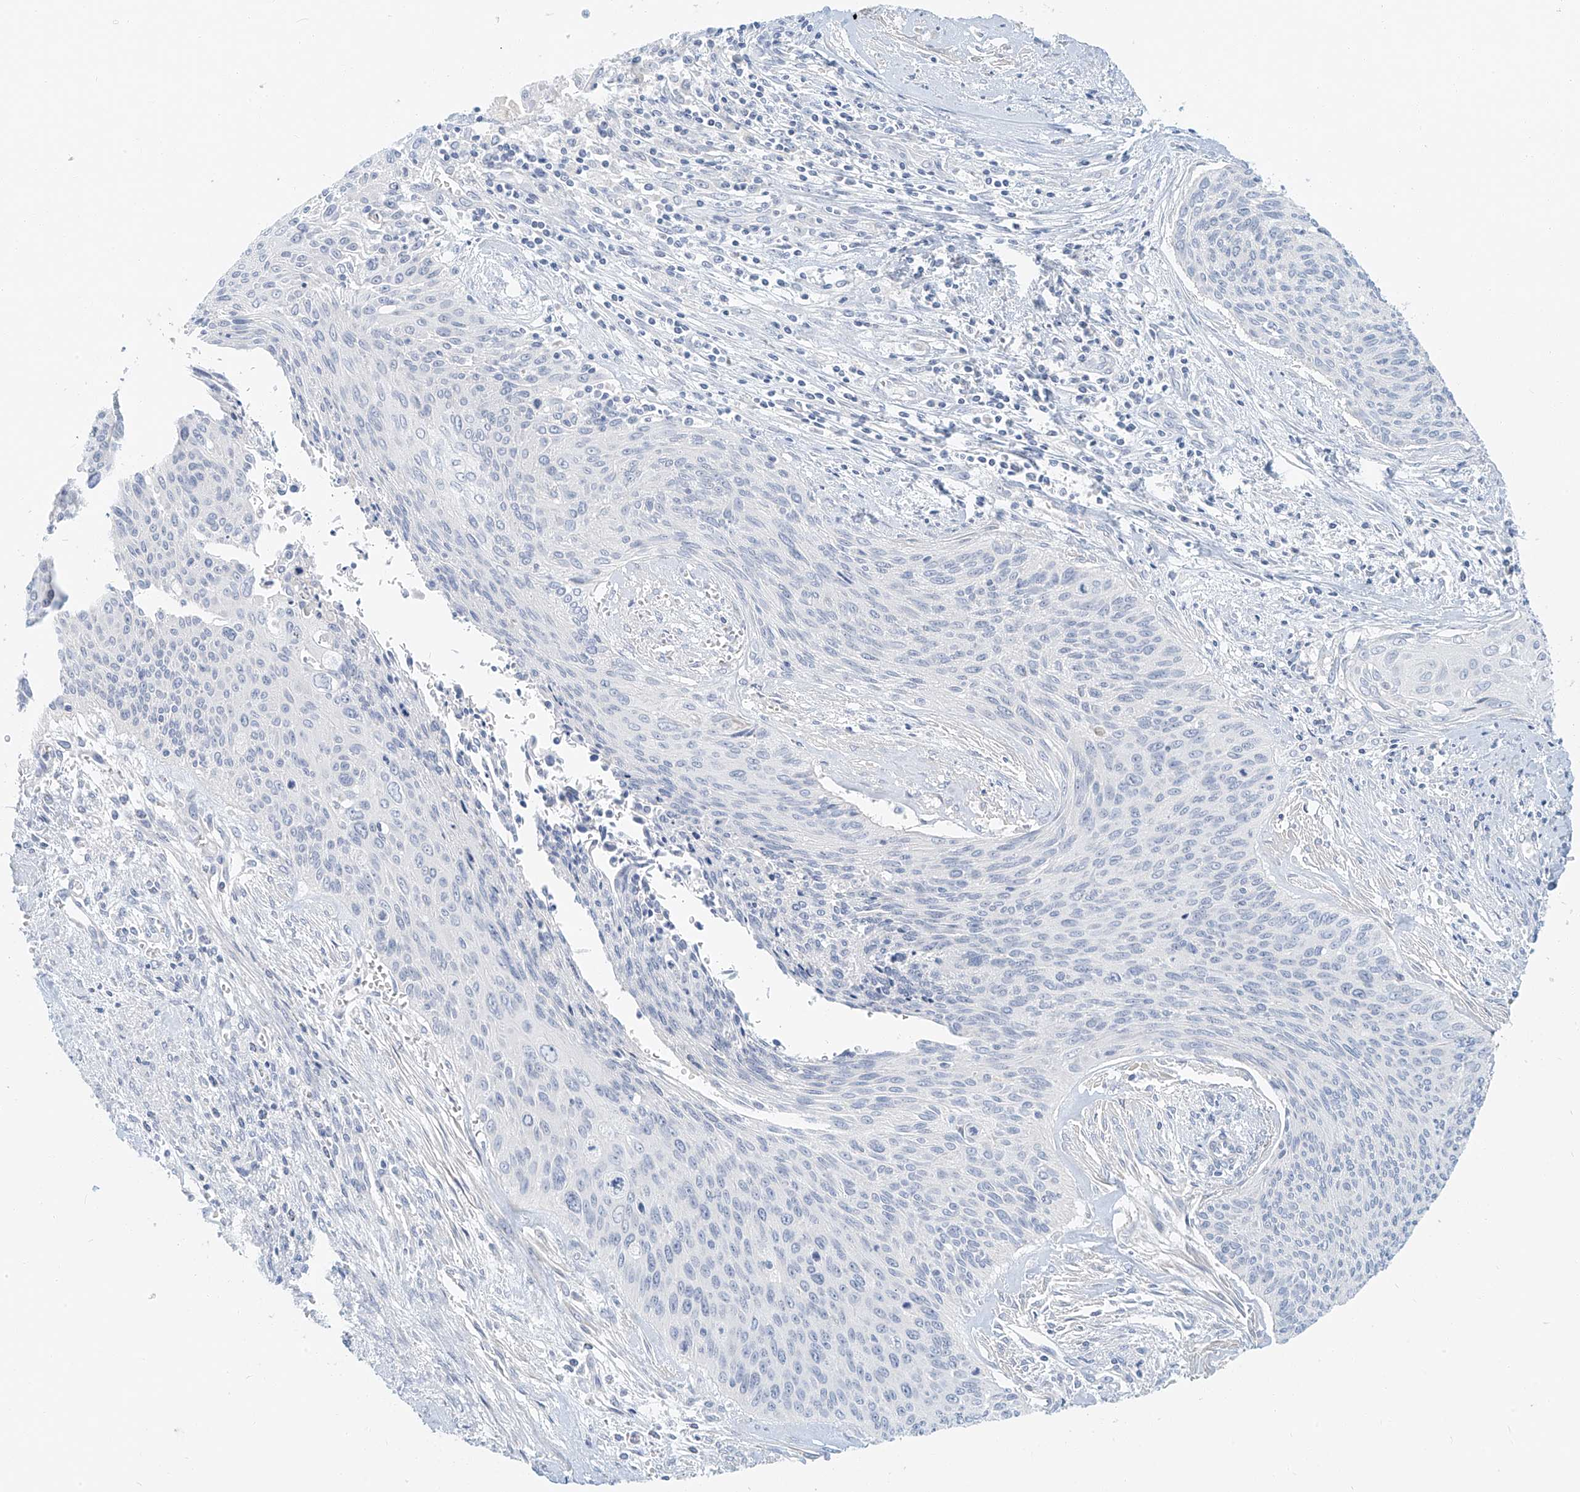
{"staining": {"intensity": "negative", "quantity": "none", "location": "none"}, "tissue": "cervical cancer", "cell_type": "Tumor cells", "image_type": "cancer", "snomed": [{"axis": "morphology", "description": "Squamous cell carcinoma, NOS"}, {"axis": "topography", "description": "Cervix"}], "caption": "Tumor cells are negative for brown protein staining in cervical cancer. (Brightfield microscopy of DAB (3,3'-diaminobenzidine) immunohistochemistry at high magnification).", "gene": "PGC", "patient": {"sex": "female", "age": 55}}